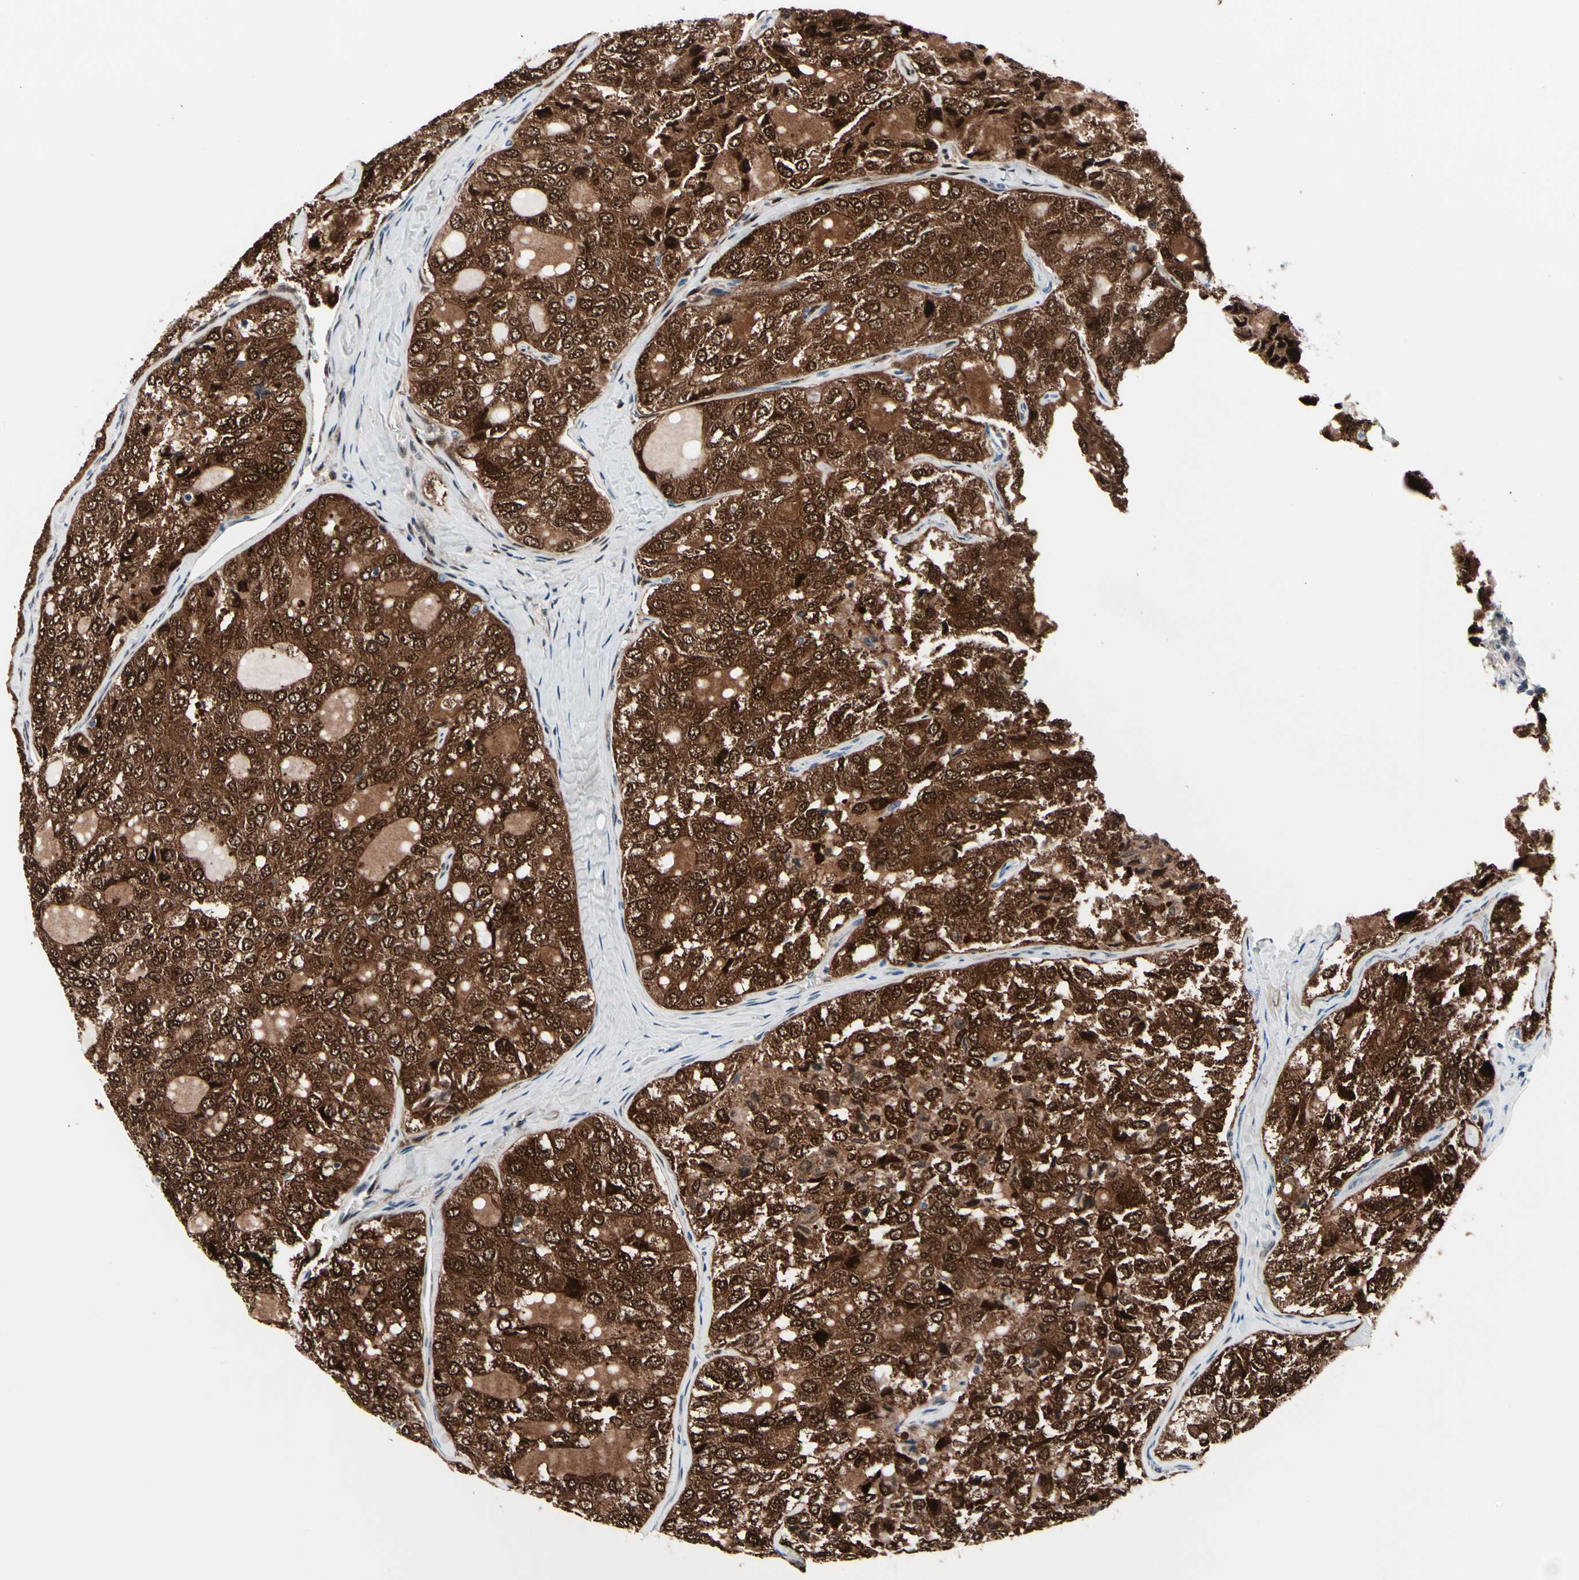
{"staining": {"intensity": "strong", "quantity": ">75%", "location": "cytoplasmic/membranous,nuclear"}, "tissue": "thyroid cancer", "cell_type": "Tumor cells", "image_type": "cancer", "snomed": [{"axis": "morphology", "description": "Follicular adenoma carcinoma, NOS"}, {"axis": "topography", "description": "Thyroid gland"}], "caption": "Immunohistochemistry (DAB) staining of human thyroid cancer (follicular adenoma carcinoma) exhibits strong cytoplasmic/membranous and nuclear protein staining in approximately >75% of tumor cells. The staining is performed using DAB brown chromogen to label protein expression. The nuclei are counter-stained blue using hematoxylin.", "gene": "TXN", "patient": {"sex": "male", "age": 75}}